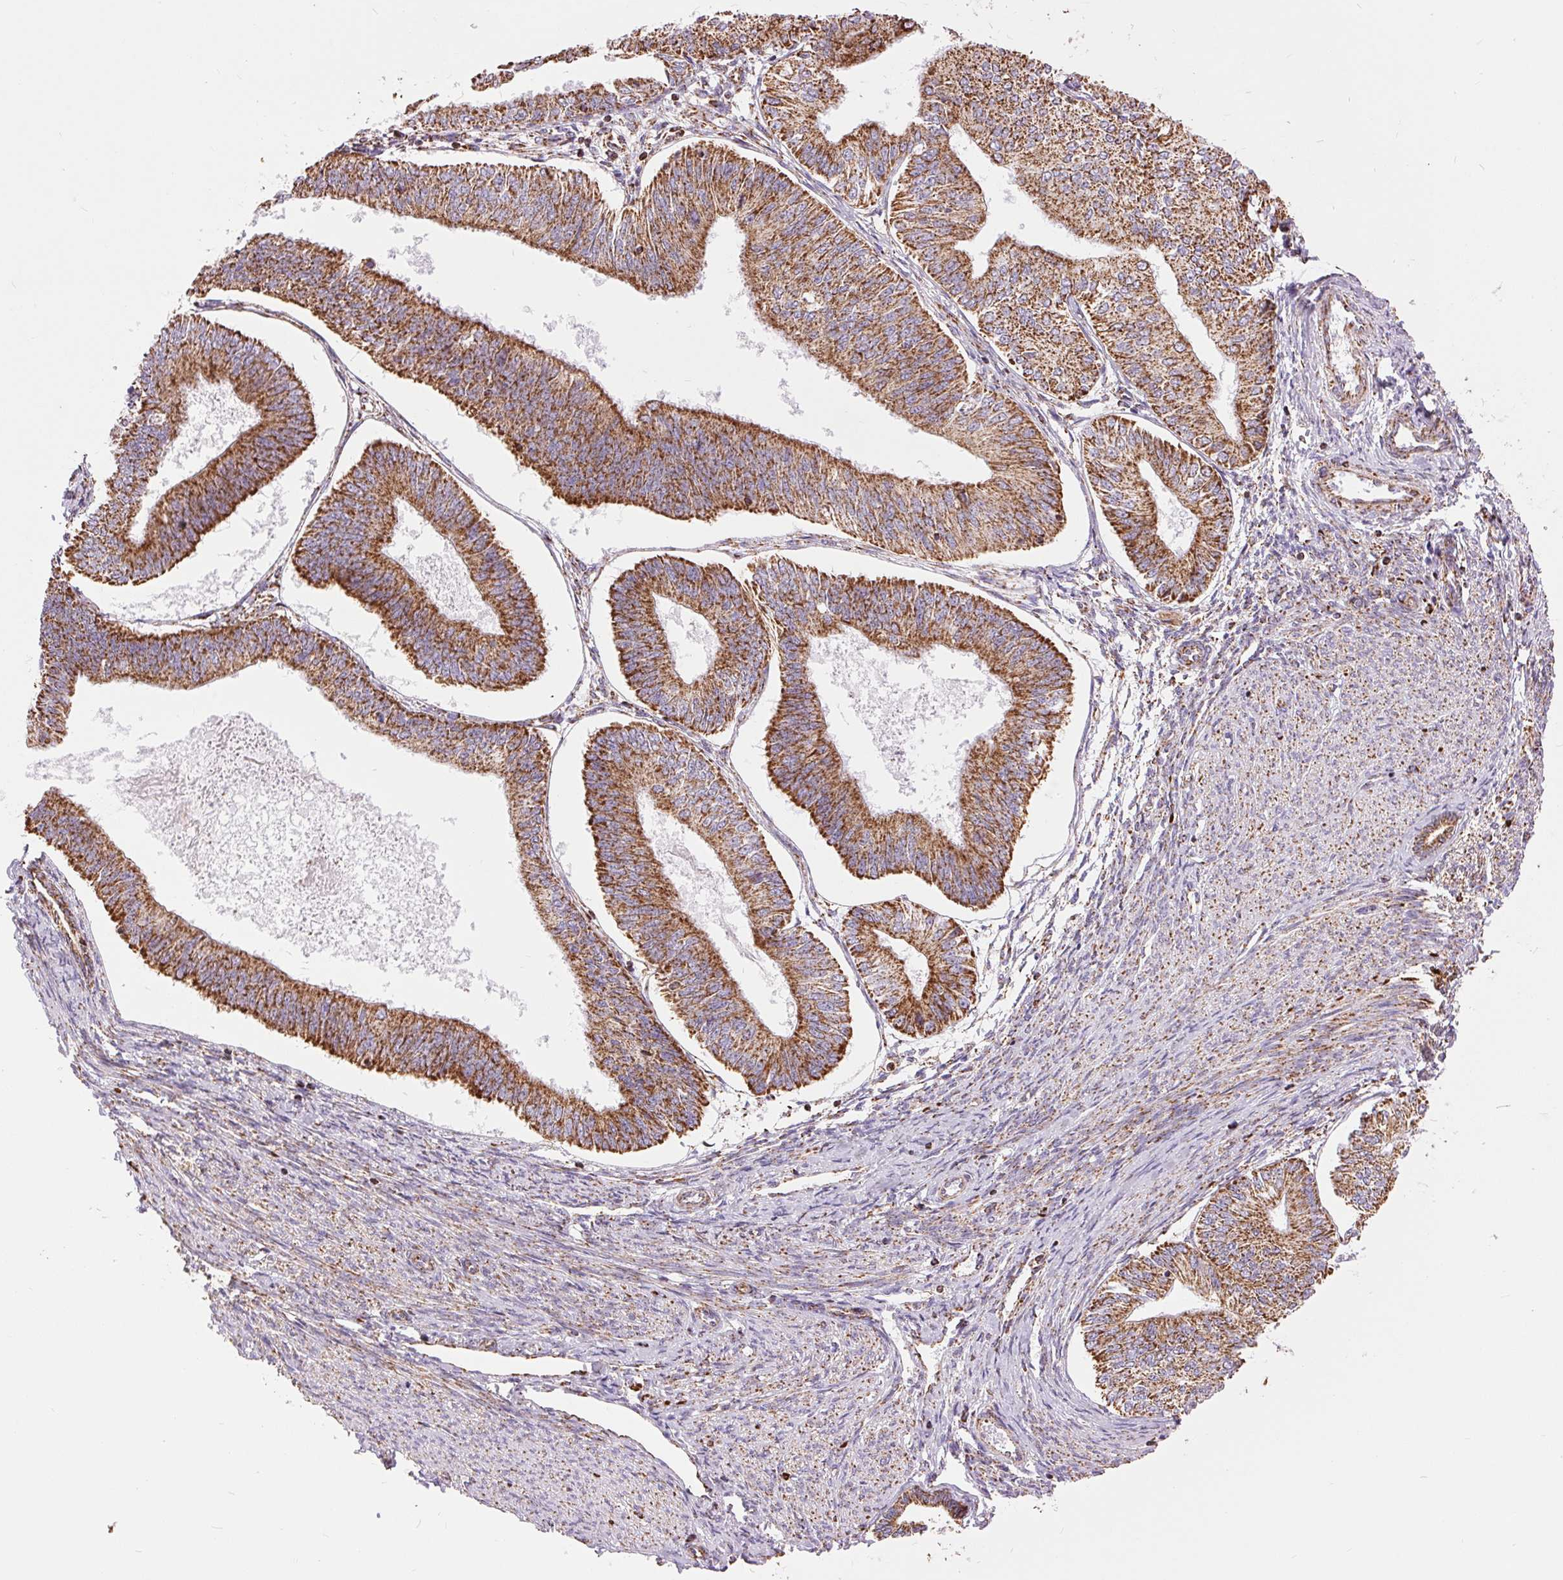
{"staining": {"intensity": "strong", "quantity": ">75%", "location": "cytoplasmic/membranous"}, "tissue": "endometrial cancer", "cell_type": "Tumor cells", "image_type": "cancer", "snomed": [{"axis": "morphology", "description": "Adenocarcinoma, NOS"}, {"axis": "topography", "description": "Endometrium"}], "caption": "Immunohistochemistry (IHC) of human endometrial cancer (adenocarcinoma) reveals high levels of strong cytoplasmic/membranous expression in approximately >75% of tumor cells.", "gene": "ATP5PB", "patient": {"sex": "female", "age": 58}}